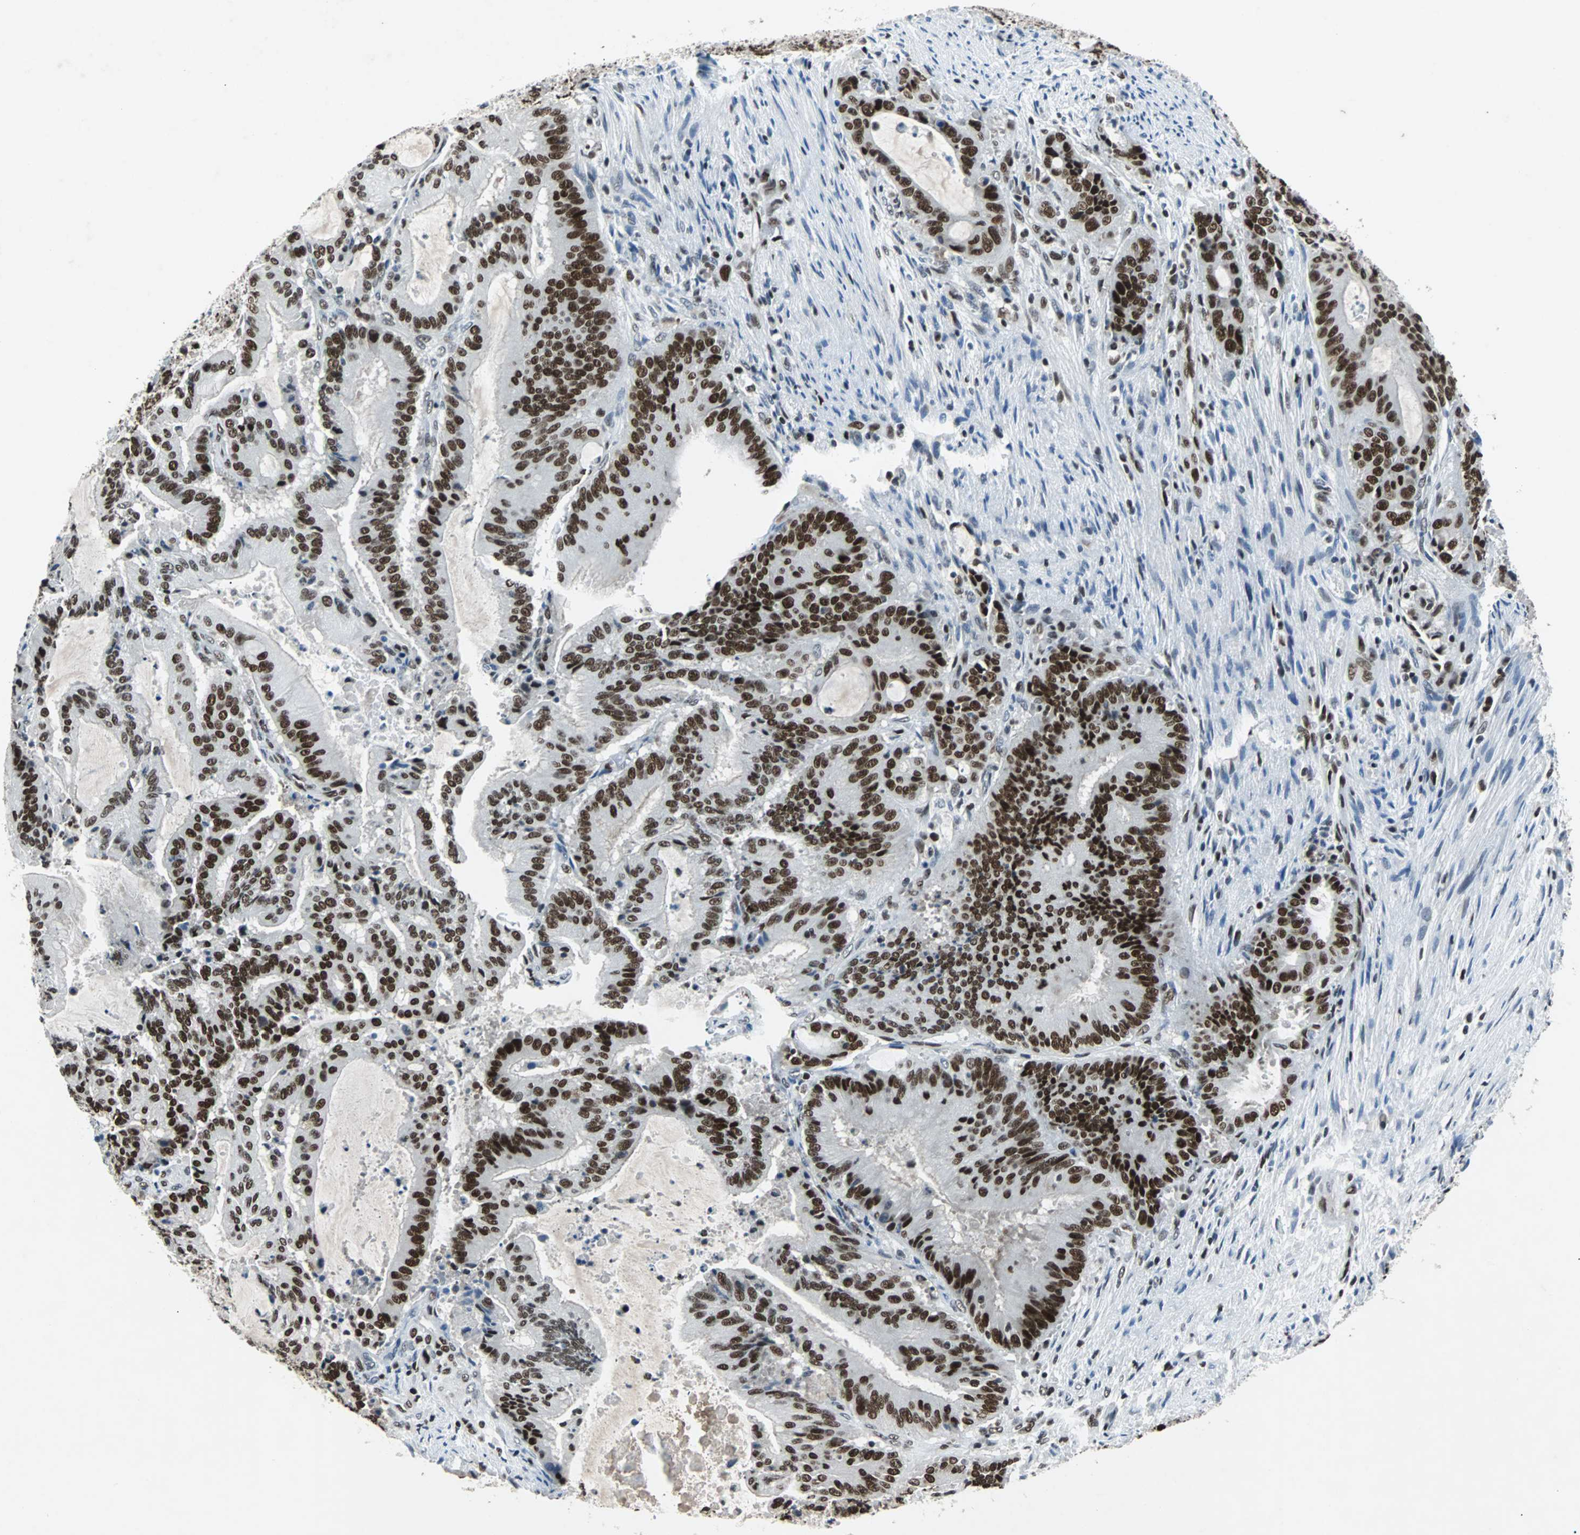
{"staining": {"intensity": "strong", "quantity": ">75%", "location": "nuclear"}, "tissue": "liver cancer", "cell_type": "Tumor cells", "image_type": "cancer", "snomed": [{"axis": "morphology", "description": "Cholangiocarcinoma"}, {"axis": "topography", "description": "Liver"}], "caption": "Protein staining demonstrates strong nuclear expression in approximately >75% of tumor cells in liver cancer.", "gene": "GATAD2A", "patient": {"sex": "female", "age": 73}}